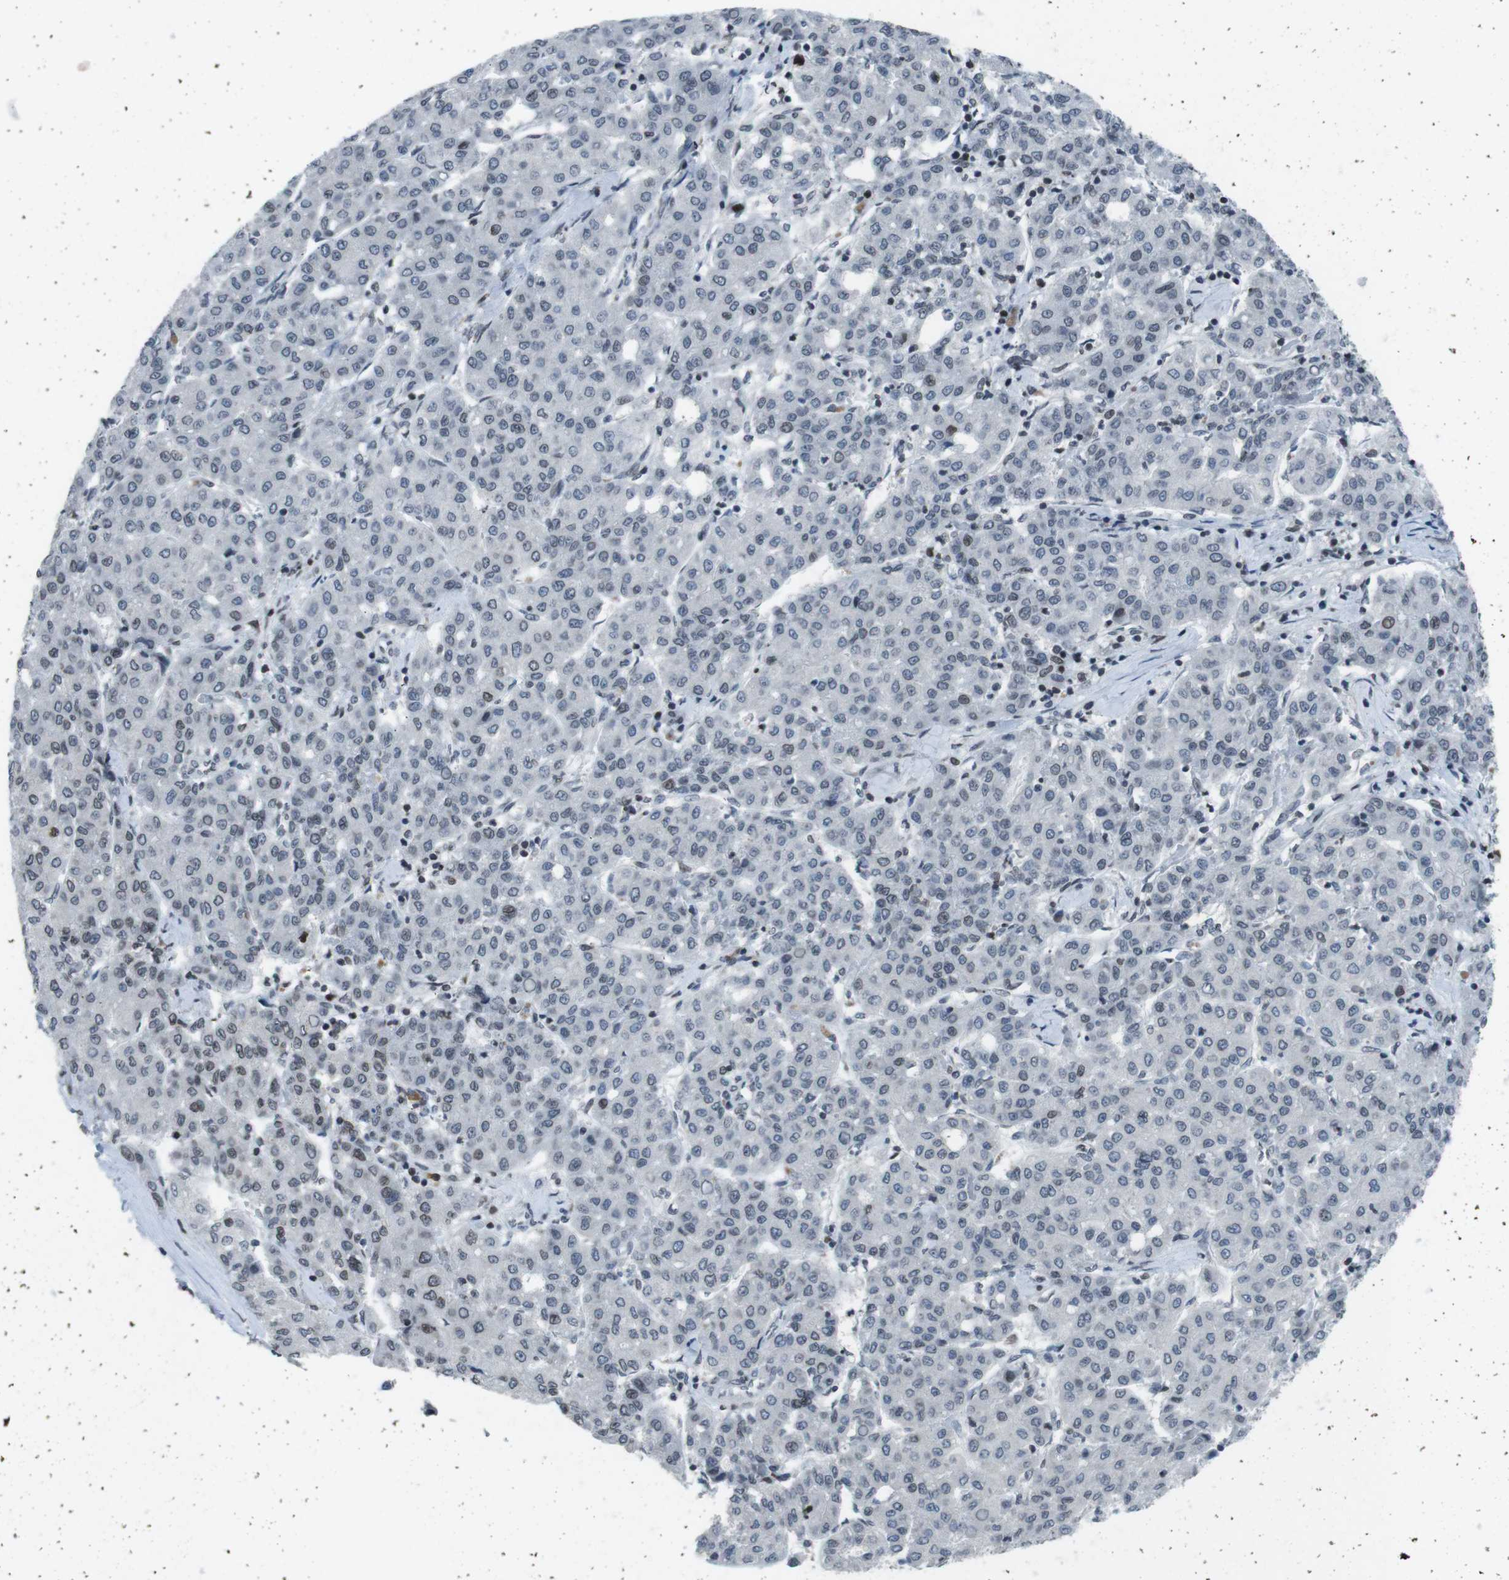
{"staining": {"intensity": "moderate", "quantity": "<25%", "location": "nuclear"}, "tissue": "liver cancer", "cell_type": "Tumor cells", "image_type": "cancer", "snomed": [{"axis": "morphology", "description": "Carcinoma, Hepatocellular, NOS"}, {"axis": "topography", "description": "Liver"}], "caption": "An IHC micrograph of tumor tissue is shown. Protein staining in brown labels moderate nuclear positivity in liver cancer within tumor cells.", "gene": "MAD1L1", "patient": {"sex": "male", "age": 65}}